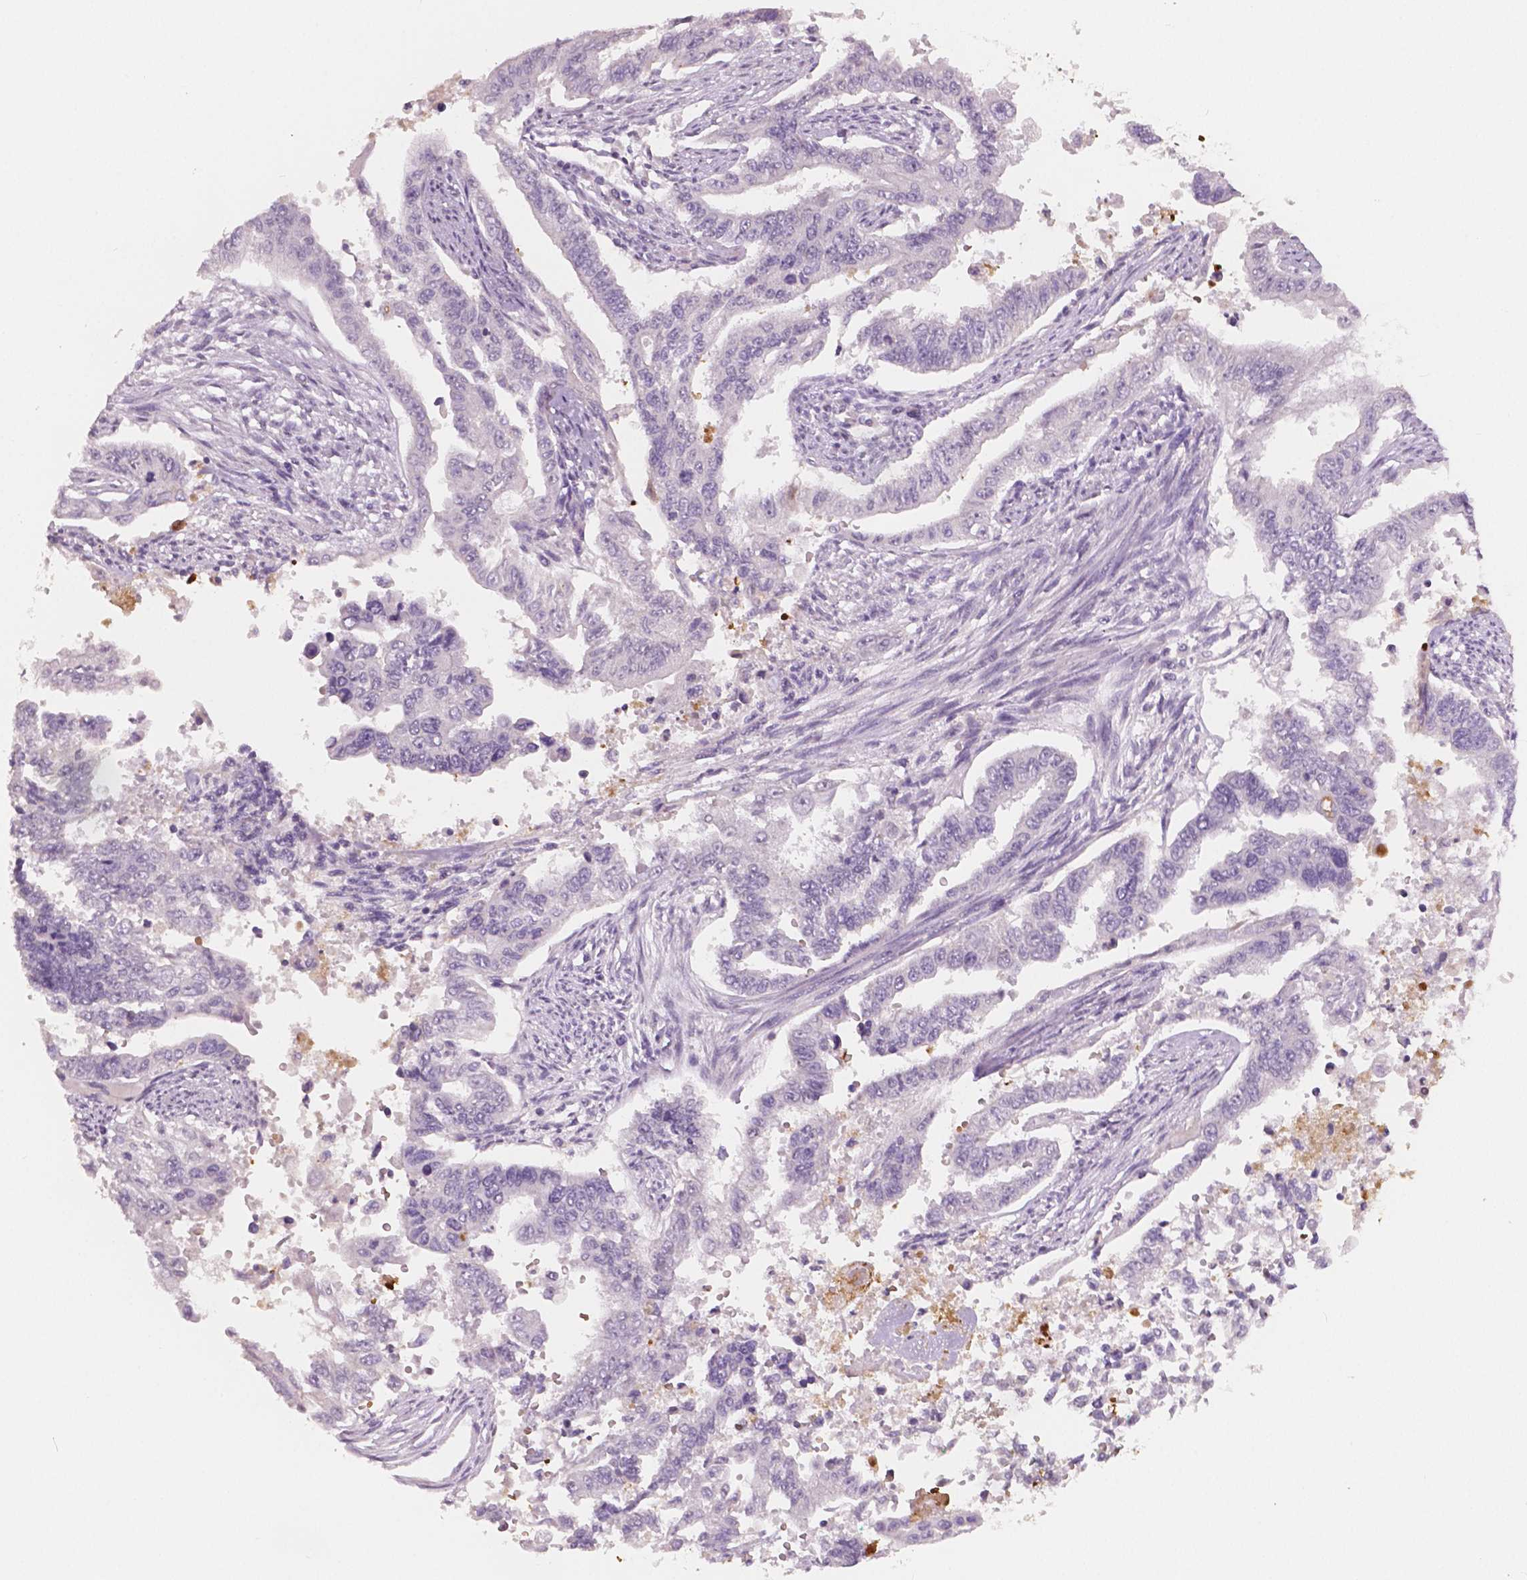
{"staining": {"intensity": "negative", "quantity": "none", "location": "none"}, "tissue": "endometrial cancer", "cell_type": "Tumor cells", "image_type": "cancer", "snomed": [{"axis": "morphology", "description": "Adenocarcinoma, NOS"}, {"axis": "topography", "description": "Uterus"}], "caption": "There is no significant positivity in tumor cells of endometrial adenocarcinoma. Brightfield microscopy of immunohistochemistry stained with DAB (brown) and hematoxylin (blue), captured at high magnification.", "gene": "APOA4", "patient": {"sex": "female", "age": 59}}